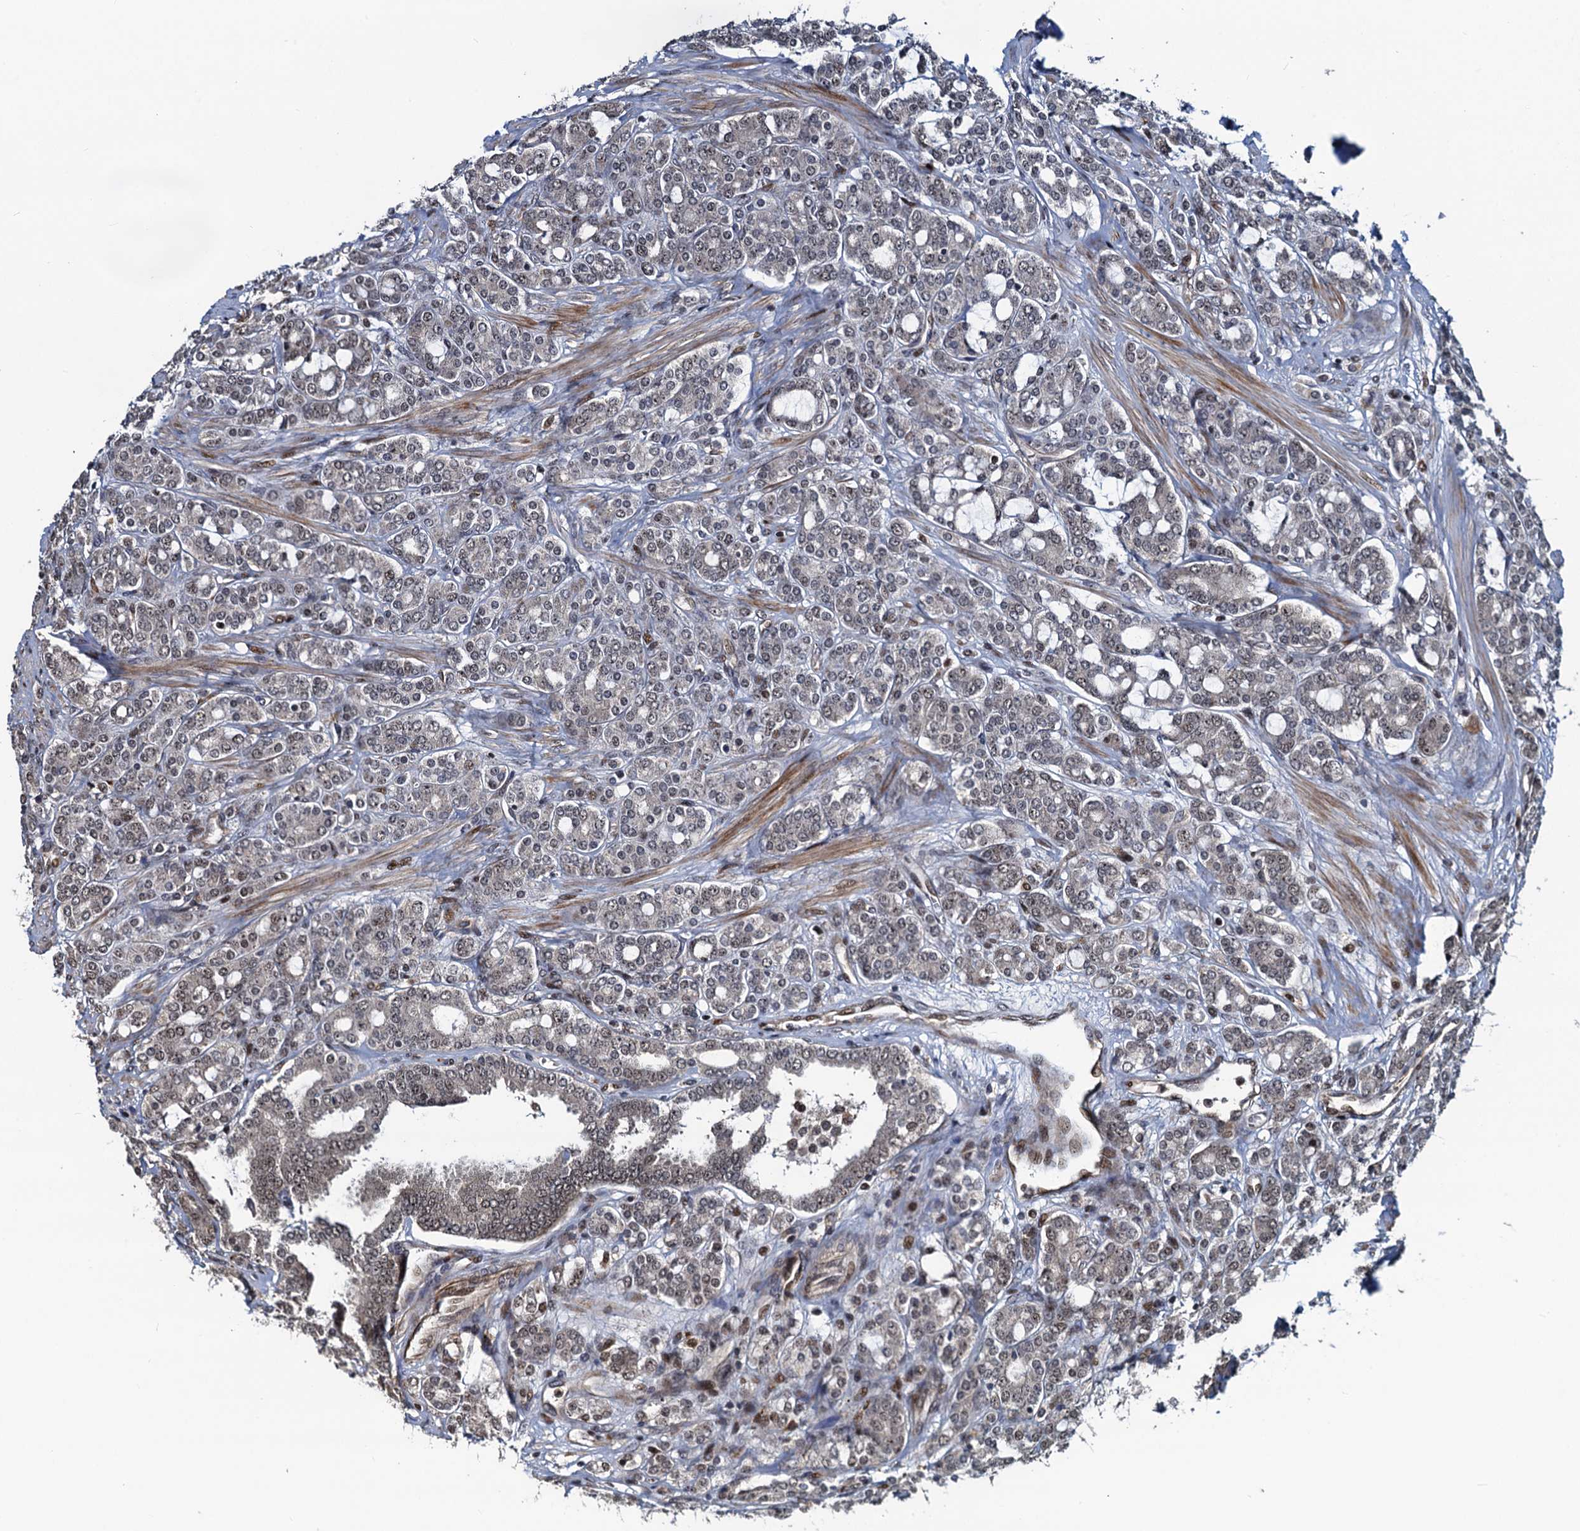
{"staining": {"intensity": "weak", "quantity": "25%-75%", "location": "nuclear"}, "tissue": "prostate cancer", "cell_type": "Tumor cells", "image_type": "cancer", "snomed": [{"axis": "morphology", "description": "Adenocarcinoma, High grade"}, {"axis": "topography", "description": "Prostate"}], "caption": "Prostate cancer stained with a brown dye reveals weak nuclear positive positivity in about 25%-75% of tumor cells.", "gene": "ATOSA", "patient": {"sex": "male", "age": 62}}